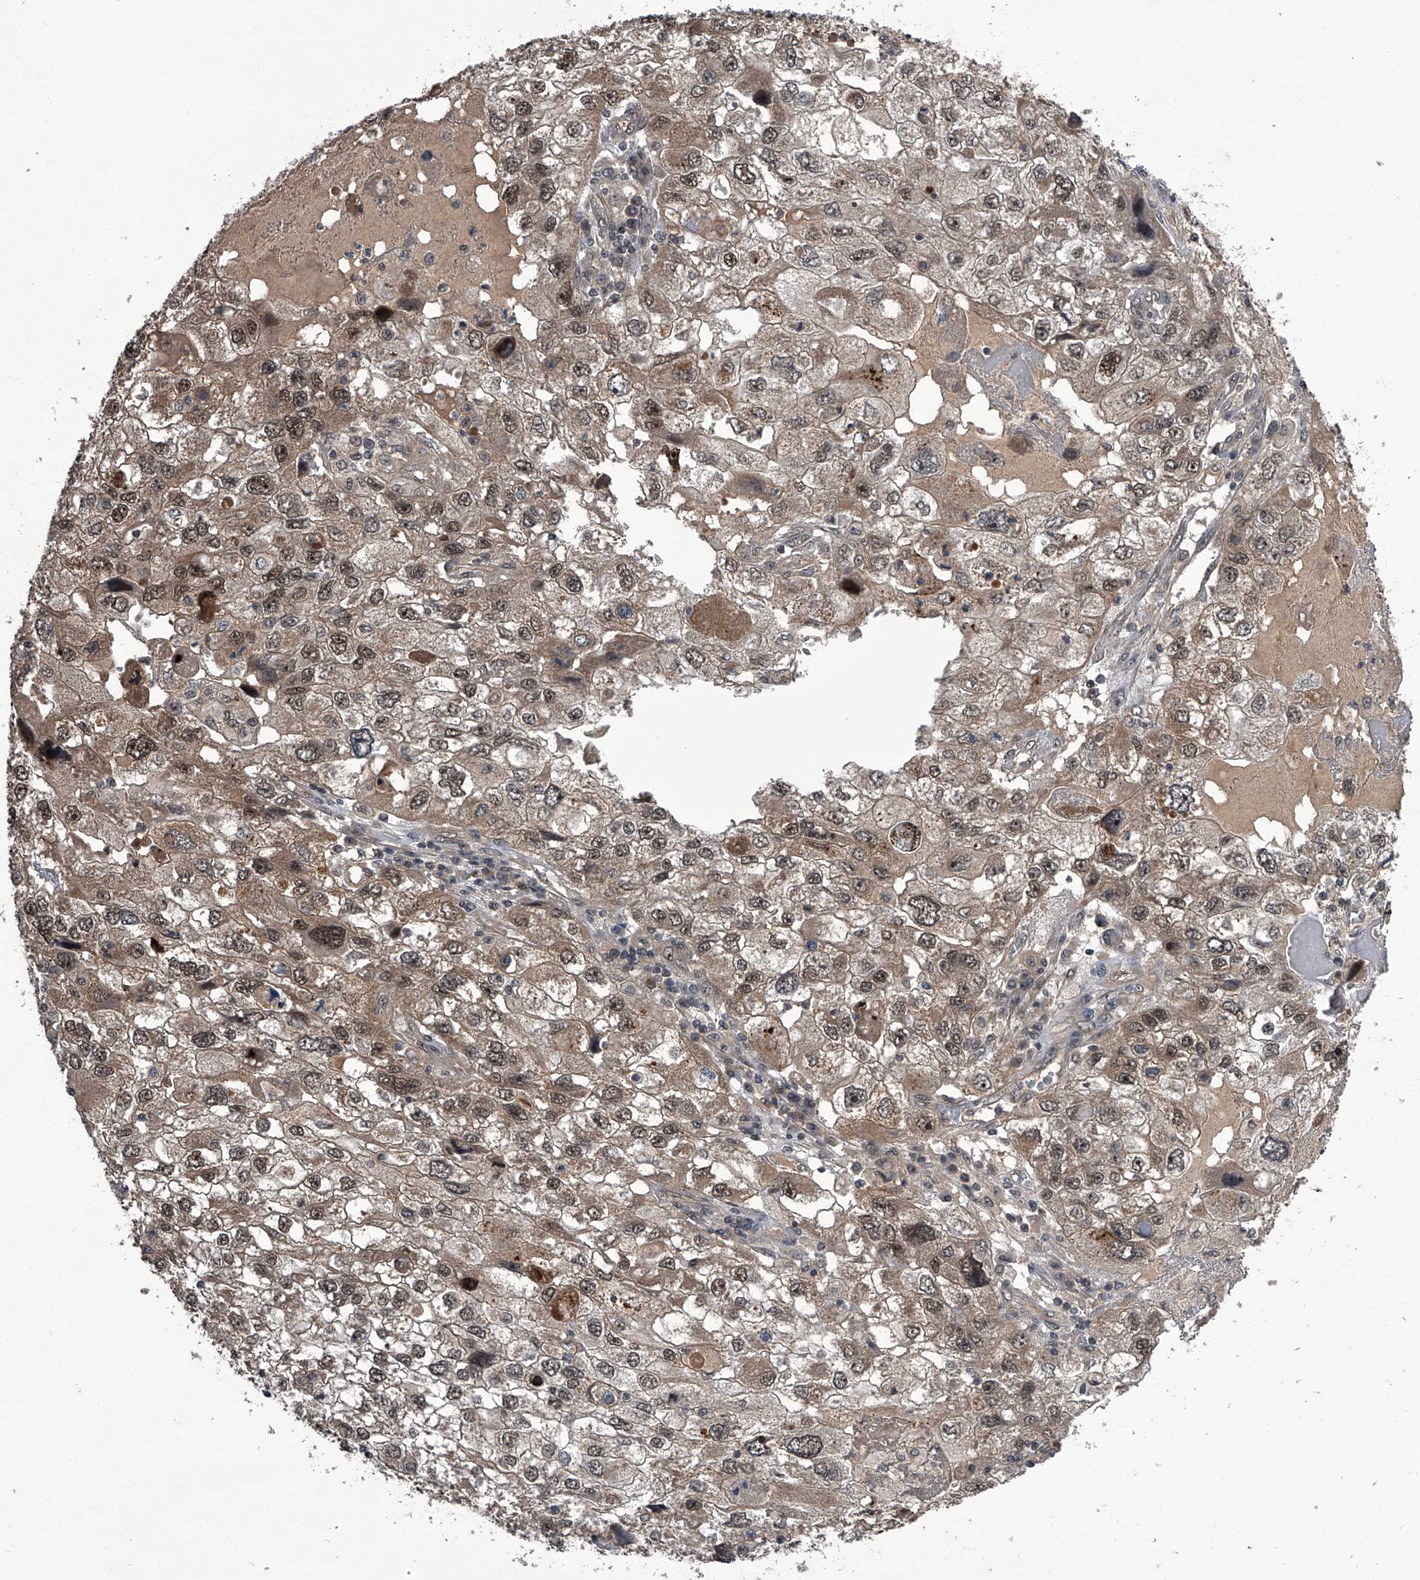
{"staining": {"intensity": "weak", "quantity": "25%-75%", "location": "cytoplasmic/membranous,nuclear"}, "tissue": "endometrial cancer", "cell_type": "Tumor cells", "image_type": "cancer", "snomed": [{"axis": "morphology", "description": "Adenocarcinoma, NOS"}, {"axis": "topography", "description": "Endometrium"}], "caption": "Protein expression analysis of human adenocarcinoma (endometrial) reveals weak cytoplasmic/membranous and nuclear positivity in about 25%-75% of tumor cells. Using DAB (brown) and hematoxylin (blue) stains, captured at high magnification using brightfield microscopy.", "gene": "SLC12A8", "patient": {"sex": "female", "age": 49}}